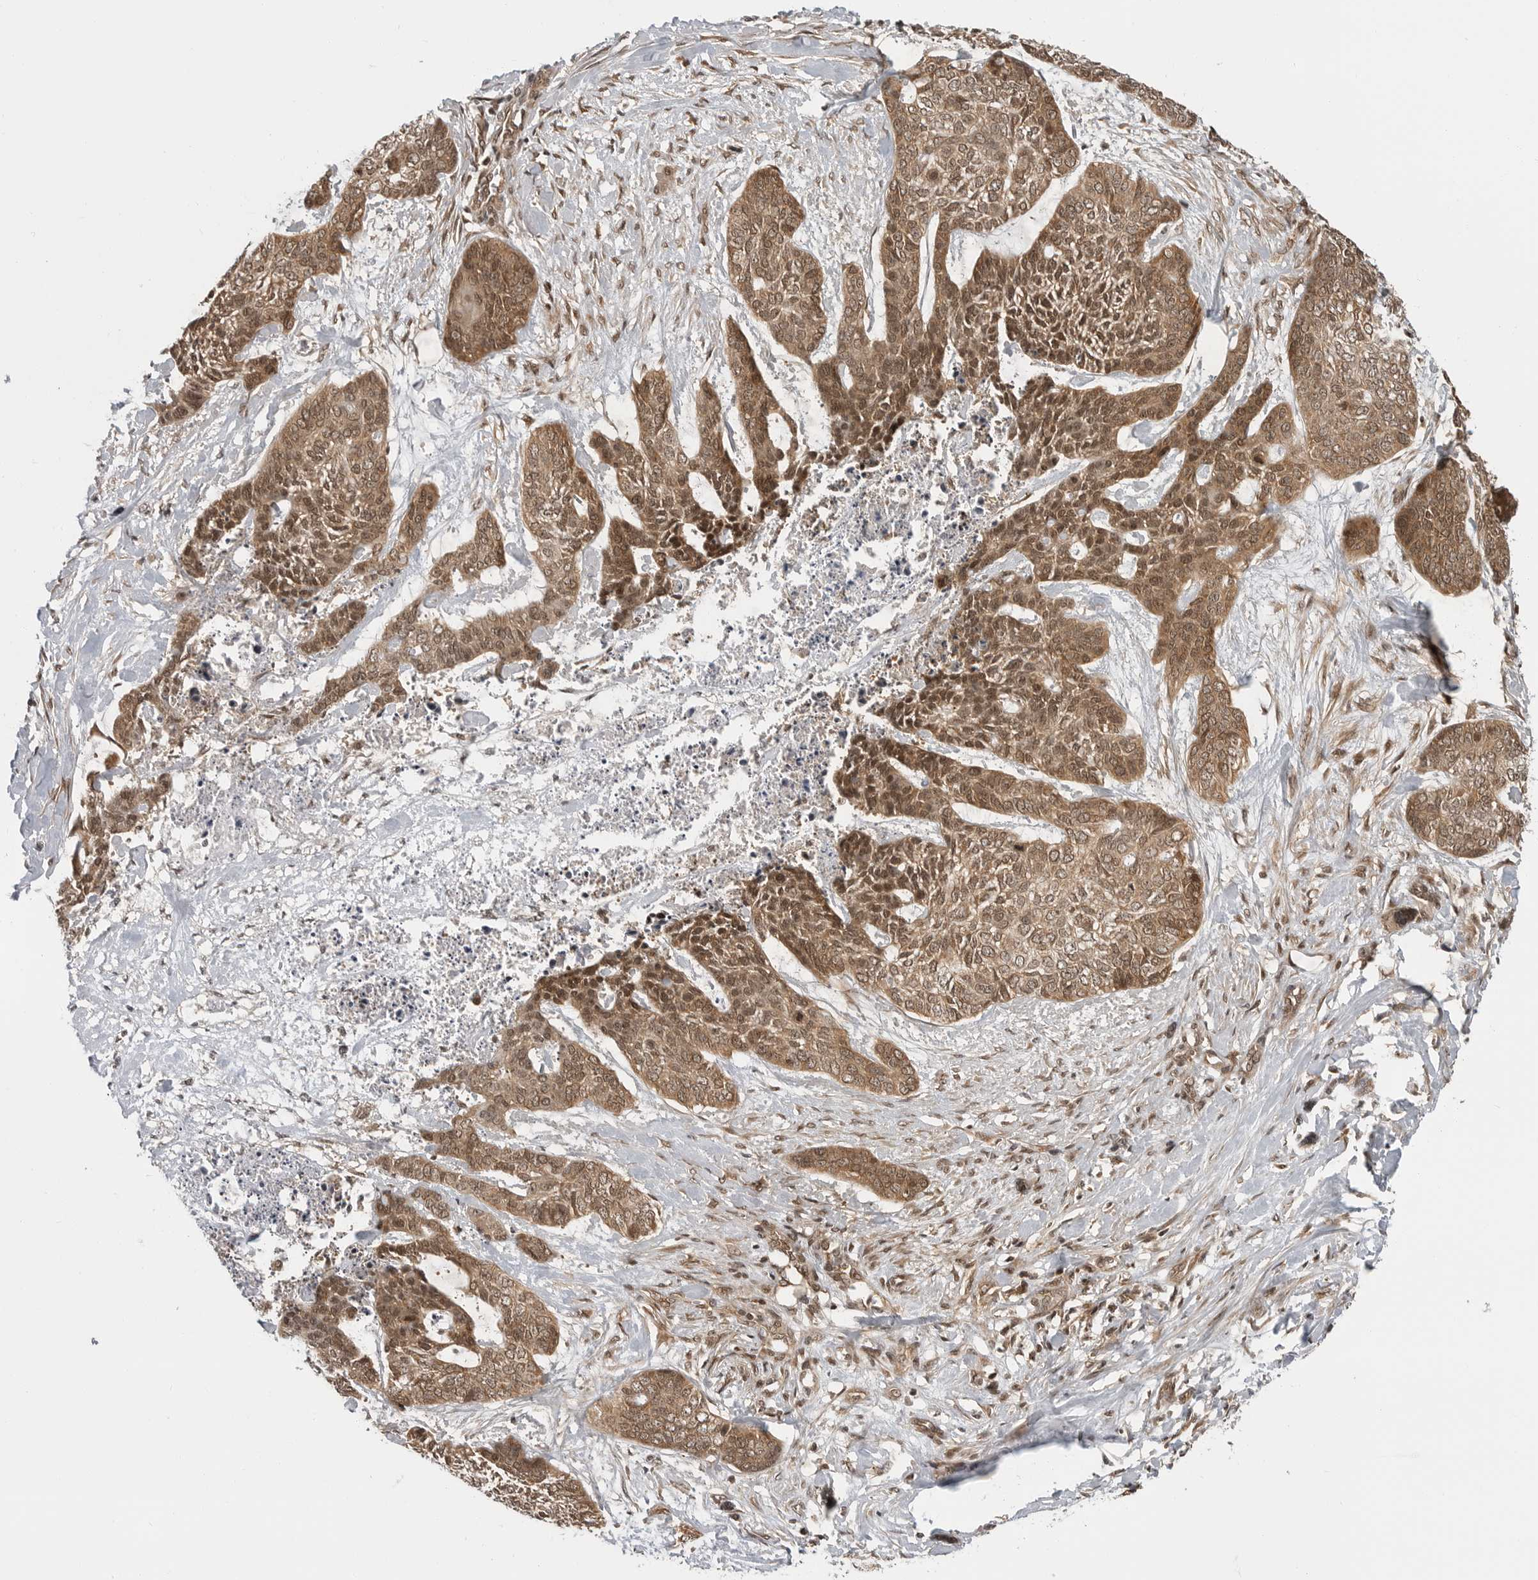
{"staining": {"intensity": "moderate", "quantity": ">75%", "location": "cytoplasmic/membranous,nuclear"}, "tissue": "skin cancer", "cell_type": "Tumor cells", "image_type": "cancer", "snomed": [{"axis": "morphology", "description": "Basal cell carcinoma"}, {"axis": "topography", "description": "Skin"}], "caption": "Tumor cells demonstrate medium levels of moderate cytoplasmic/membranous and nuclear positivity in approximately >75% of cells in human skin basal cell carcinoma.", "gene": "SZRD1", "patient": {"sex": "female", "age": 64}}